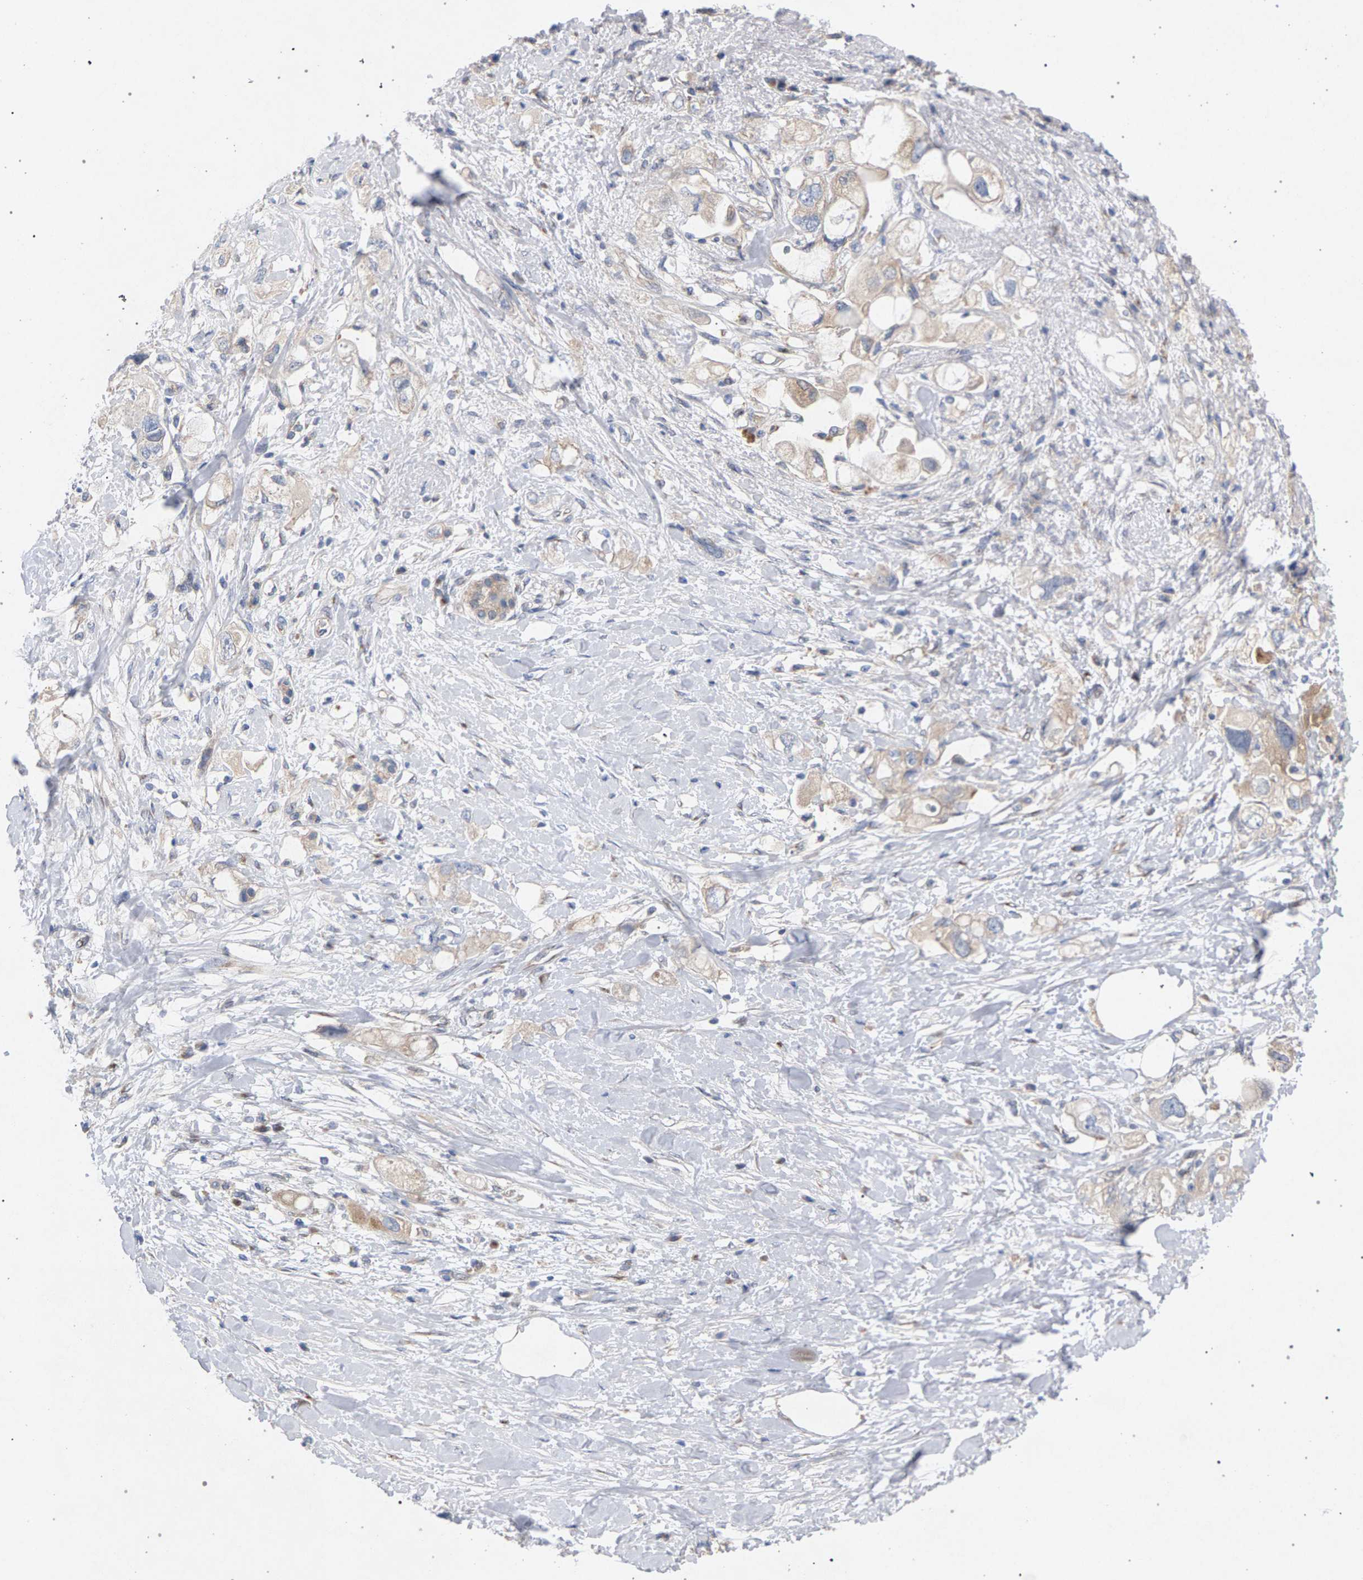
{"staining": {"intensity": "weak", "quantity": ">75%", "location": "cytoplasmic/membranous"}, "tissue": "pancreatic cancer", "cell_type": "Tumor cells", "image_type": "cancer", "snomed": [{"axis": "morphology", "description": "Adenocarcinoma, NOS"}, {"axis": "topography", "description": "Pancreas"}], "caption": "Pancreatic cancer (adenocarcinoma) tissue shows weak cytoplasmic/membranous staining in about >75% of tumor cells", "gene": "MAMDC2", "patient": {"sex": "female", "age": 56}}